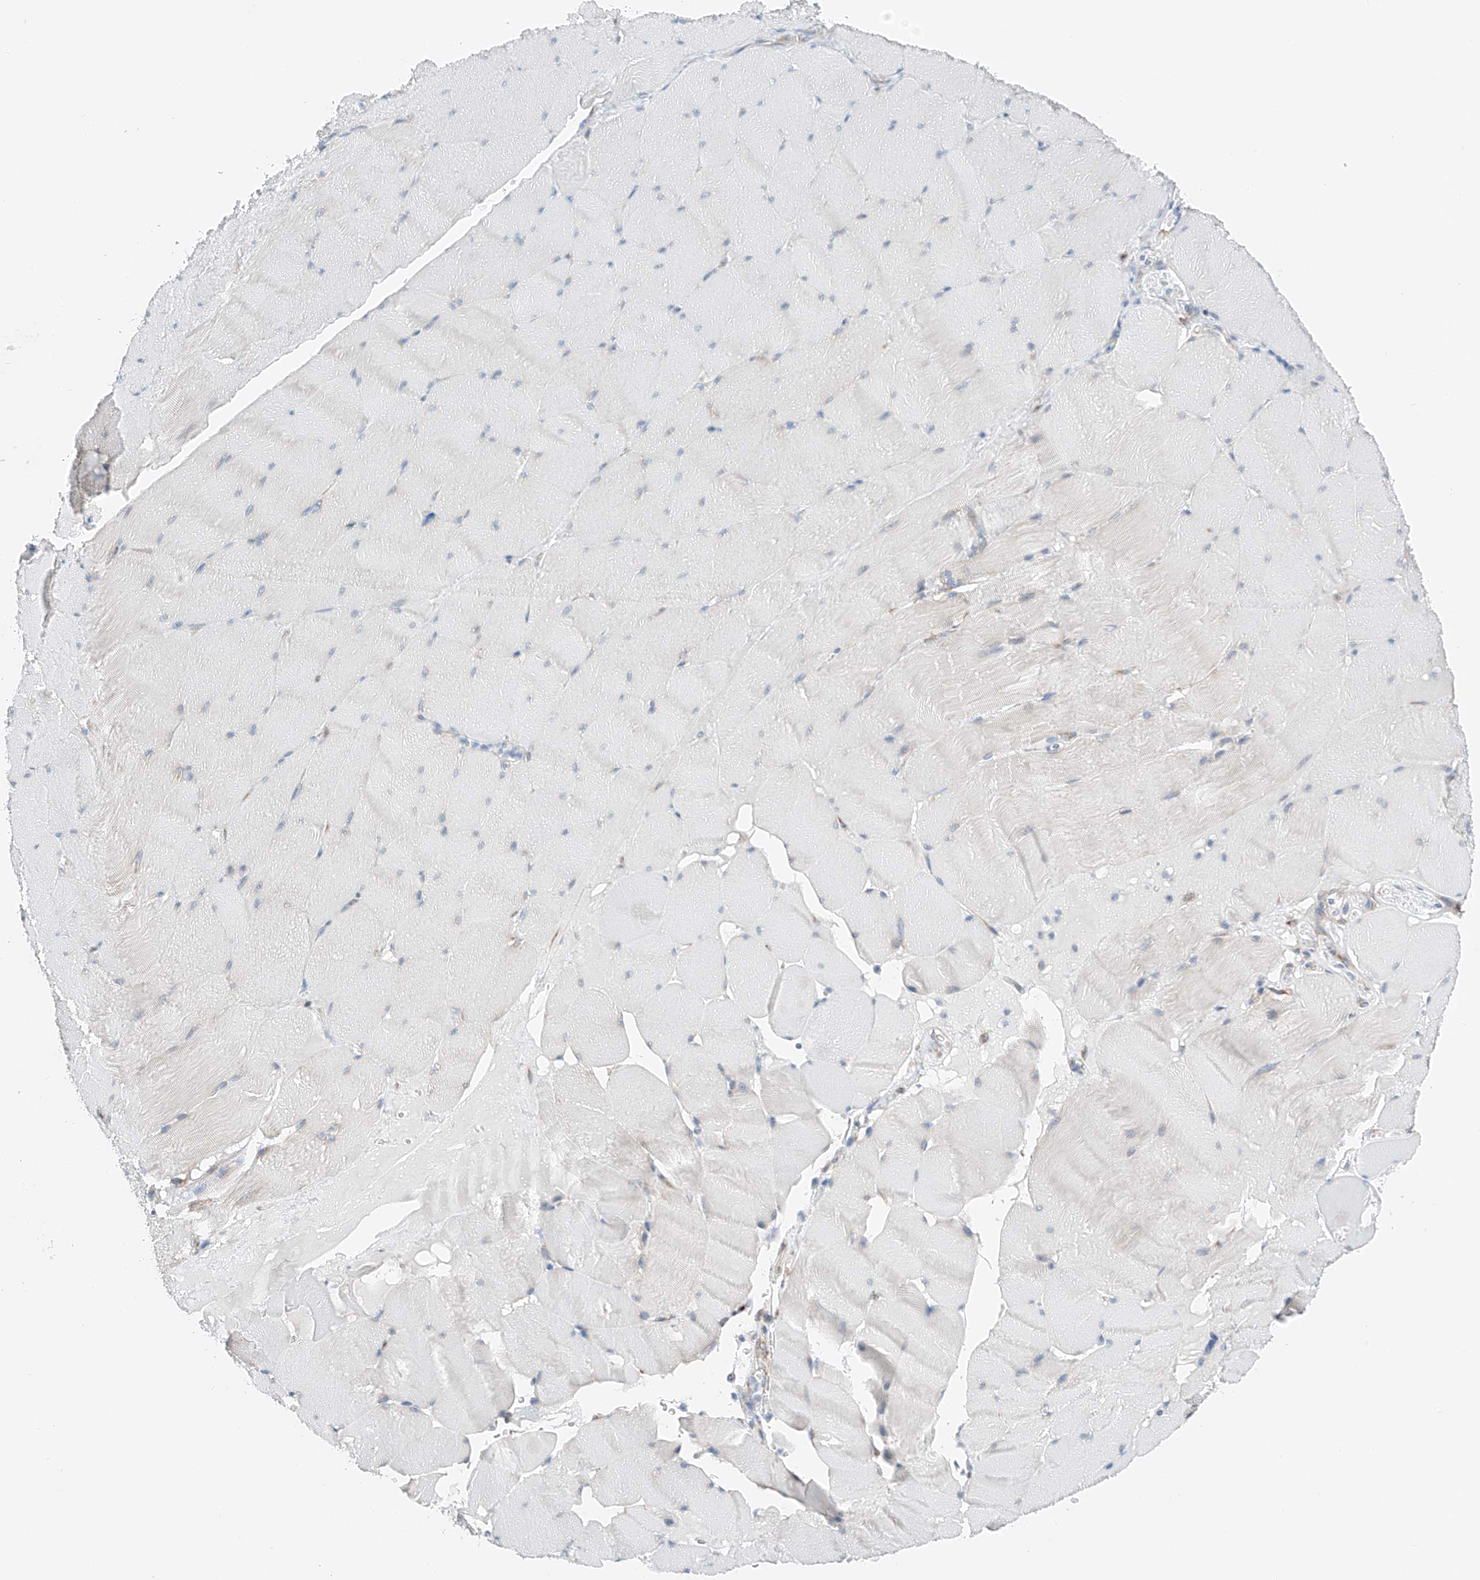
{"staining": {"intensity": "negative", "quantity": "none", "location": "none"}, "tissue": "skeletal muscle", "cell_type": "Myocytes", "image_type": "normal", "snomed": [{"axis": "morphology", "description": "Normal tissue, NOS"}, {"axis": "topography", "description": "Skeletal muscle"}], "caption": "This is an immunohistochemistry (IHC) image of normal human skeletal muscle. There is no positivity in myocytes.", "gene": "CRELD1", "patient": {"sex": "male", "age": 62}}